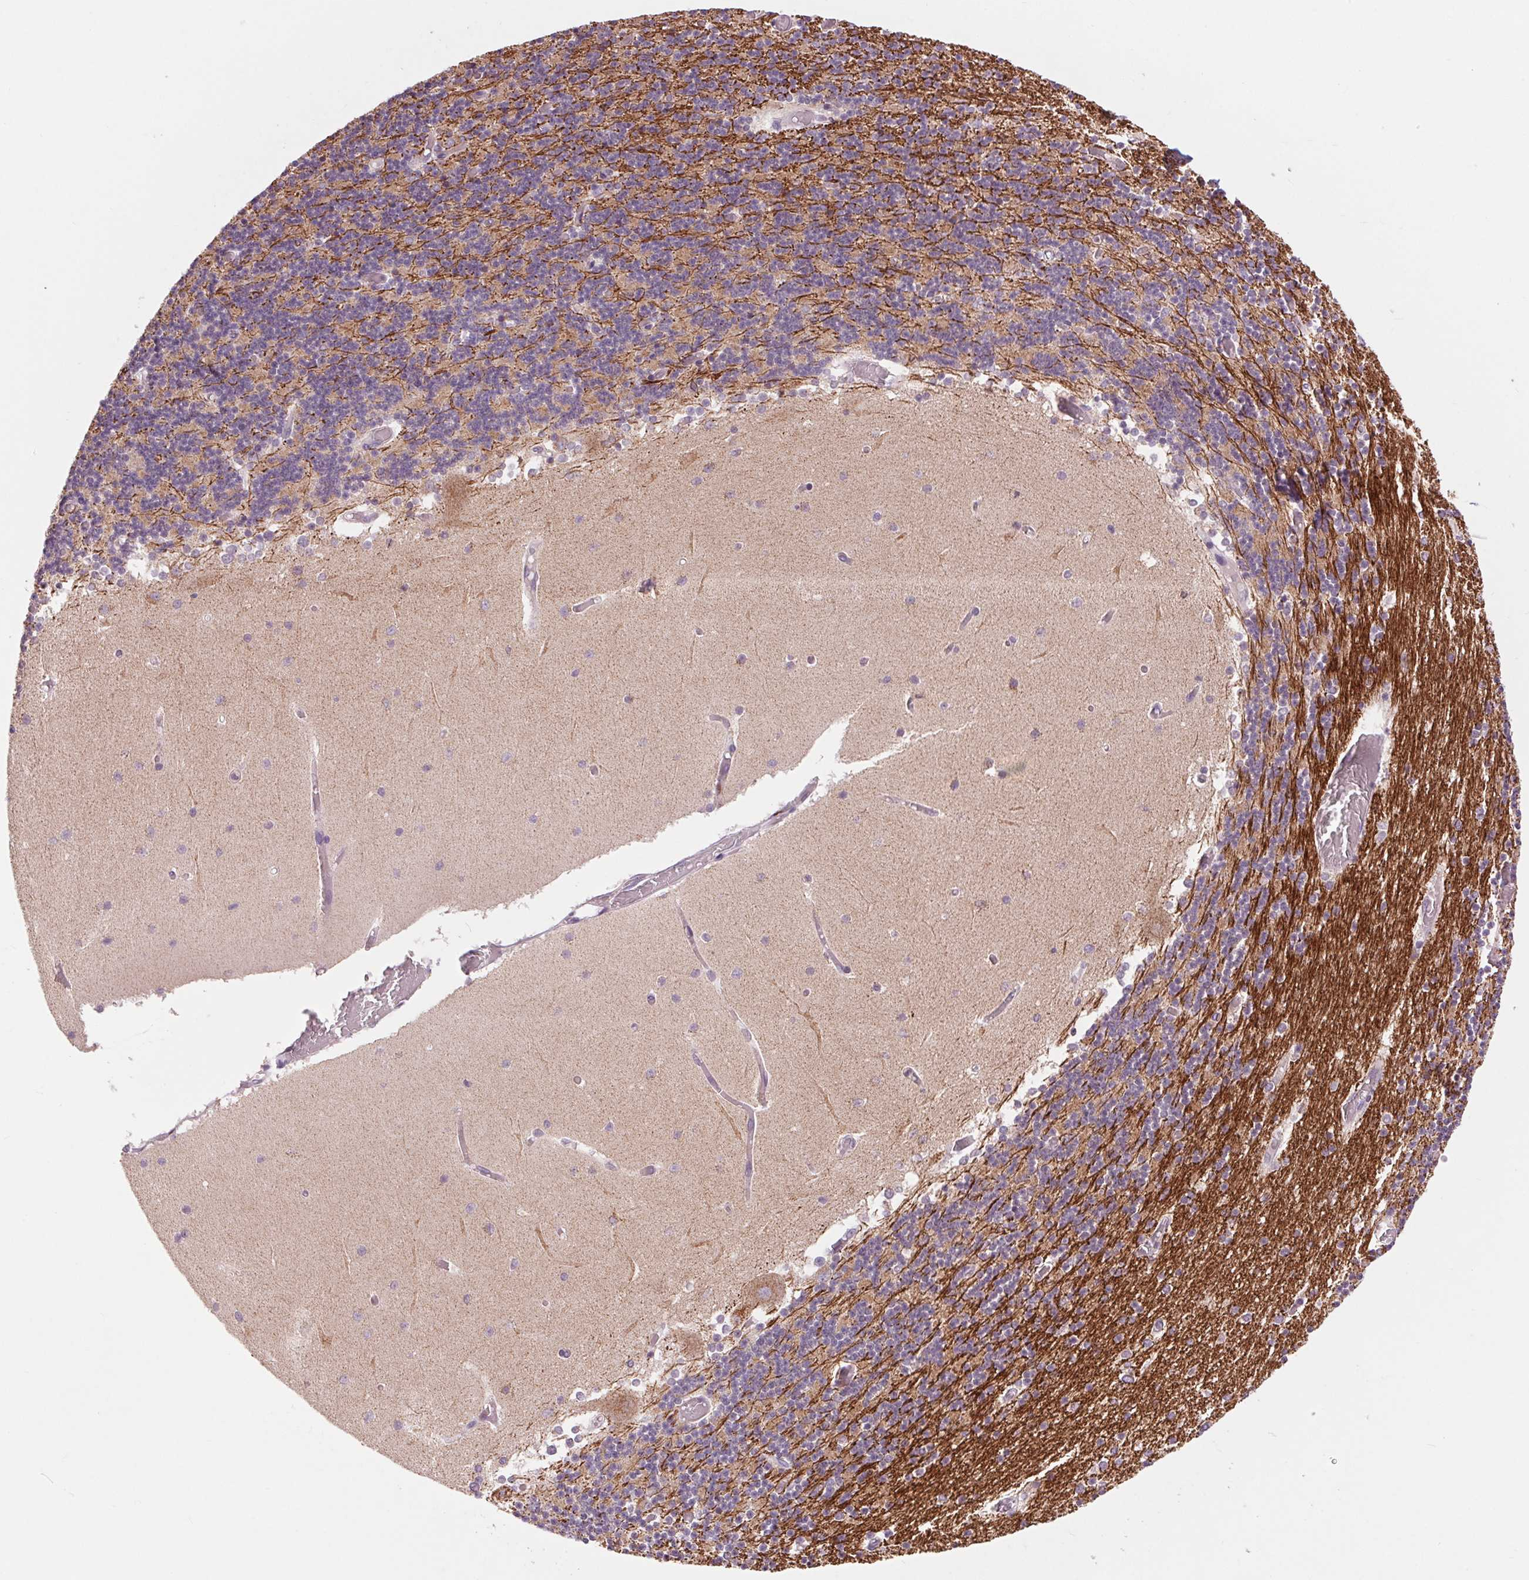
{"staining": {"intensity": "negative", "quantity": "none", "location": "none"}, "tissue": "cerebellum", "cell_type": "Cells in granular layer", "image_type": "normal", "snomed": [{"axis": "morphology", "description": "Normal tissue, NOS"}, {"axis": "topography", "description": "Cerebellum"}], "caption": "The histopathology image exhibits no significant positivity in cells in granular layer of cerebellum.", "gene": "COX6A1", "patient": {"sex": "female", "age": 28}}